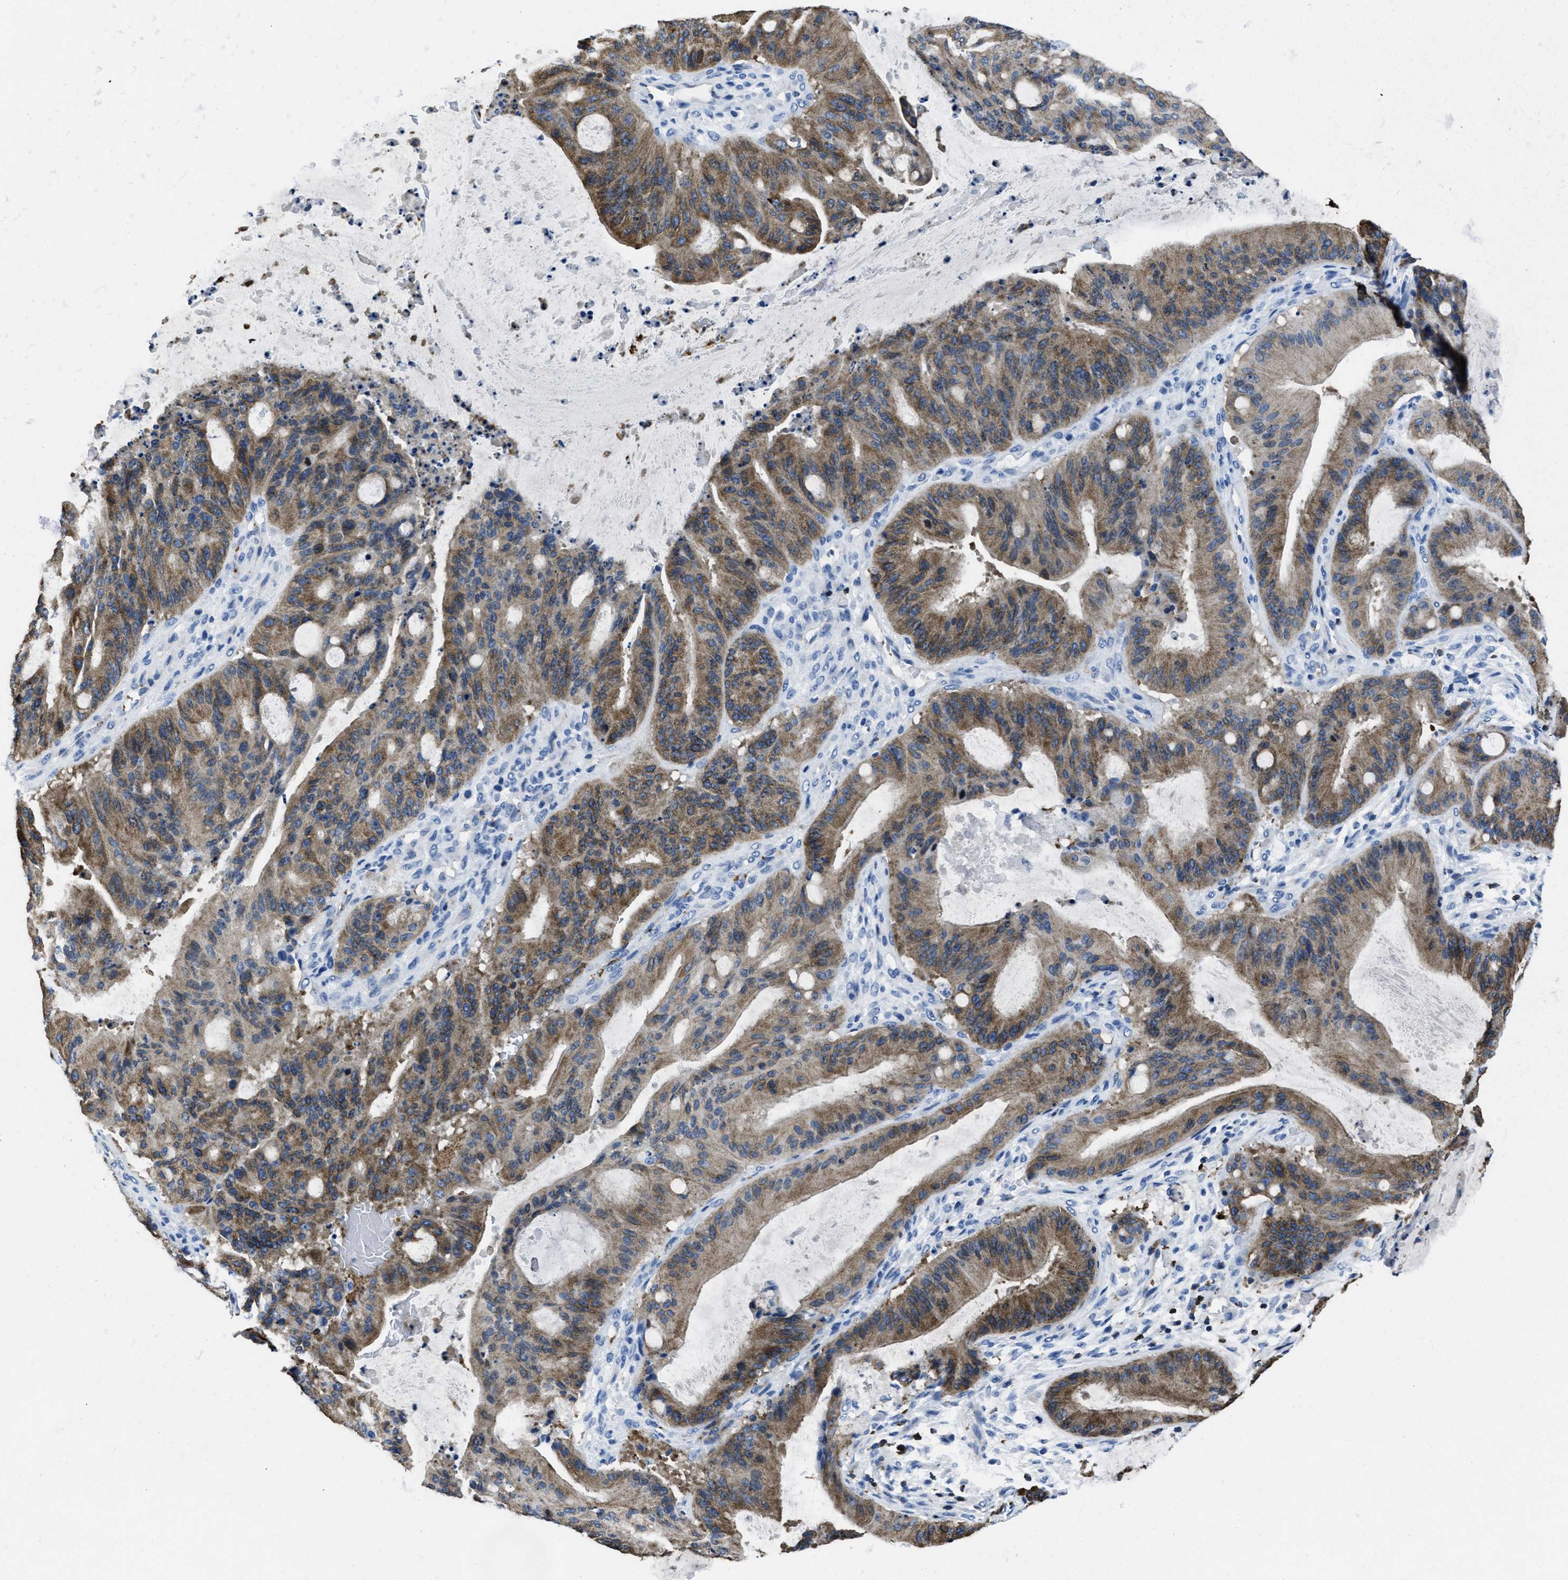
{"staining": {"intensity": "moderate", "quantity": ">75%", "location": "cytoplasmic/membranous"}, "tissue": "liver cancer", "cell_type": "Tumor cells", "image_type": "cancer", "snomed": [{"axis": "morphology", "description": "Normal tissue, NOS"}, {"axis": "morphology", "description": "Cholangiocarcinoma"}, {"axis": "topography", "description": "Liver"}, {"axis": "topography", "description": "Peripheral nerve tissue"}], "caption": "Protein staining by immunohistochemistry (IHC) displays moderate cytoplasmic/membranous positivity in about >75% of tumor cells in liver cancer (cholangiocarcinoma).", "gene": "ITGA3", "patient": {"sex": "female", "age": 73}}